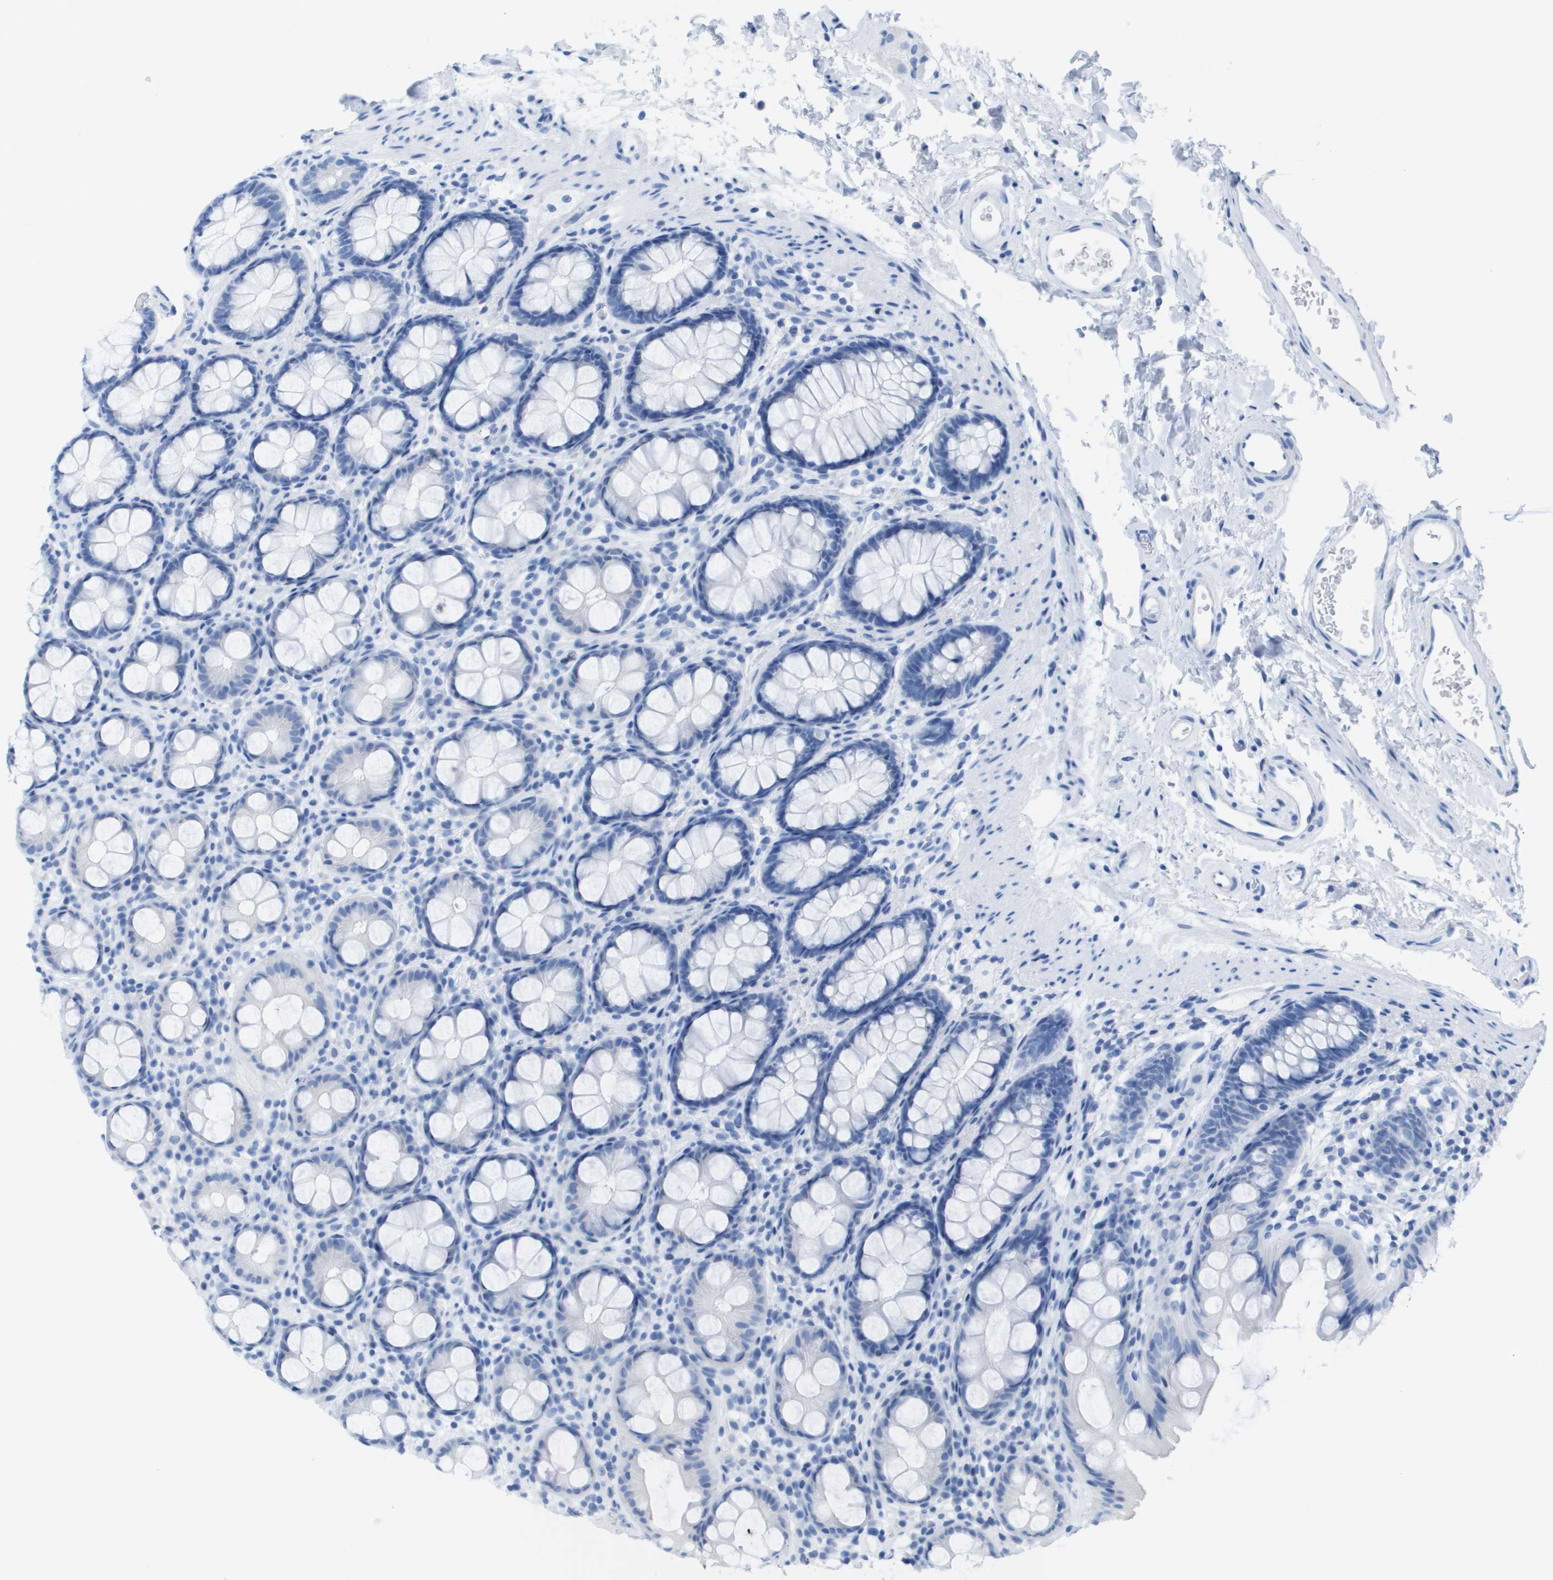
{"staining": {"intensity": "negative", "quantity": "none", "location": "none"}, "tissue": "rectum", "cell_type": "Glandular cells", "image_type": "normal", "snomed": [{"axis": "morphology", "description": "Normal tissue, NOS"}, {"axis": "topography", "description": "Rectum"}], "caption": "Protein analysis of unremarkable rectum reveals no significant positivity in glandular cells.", "gene": "KCNA3", "patient": {"sex": "female", "age": 65}}